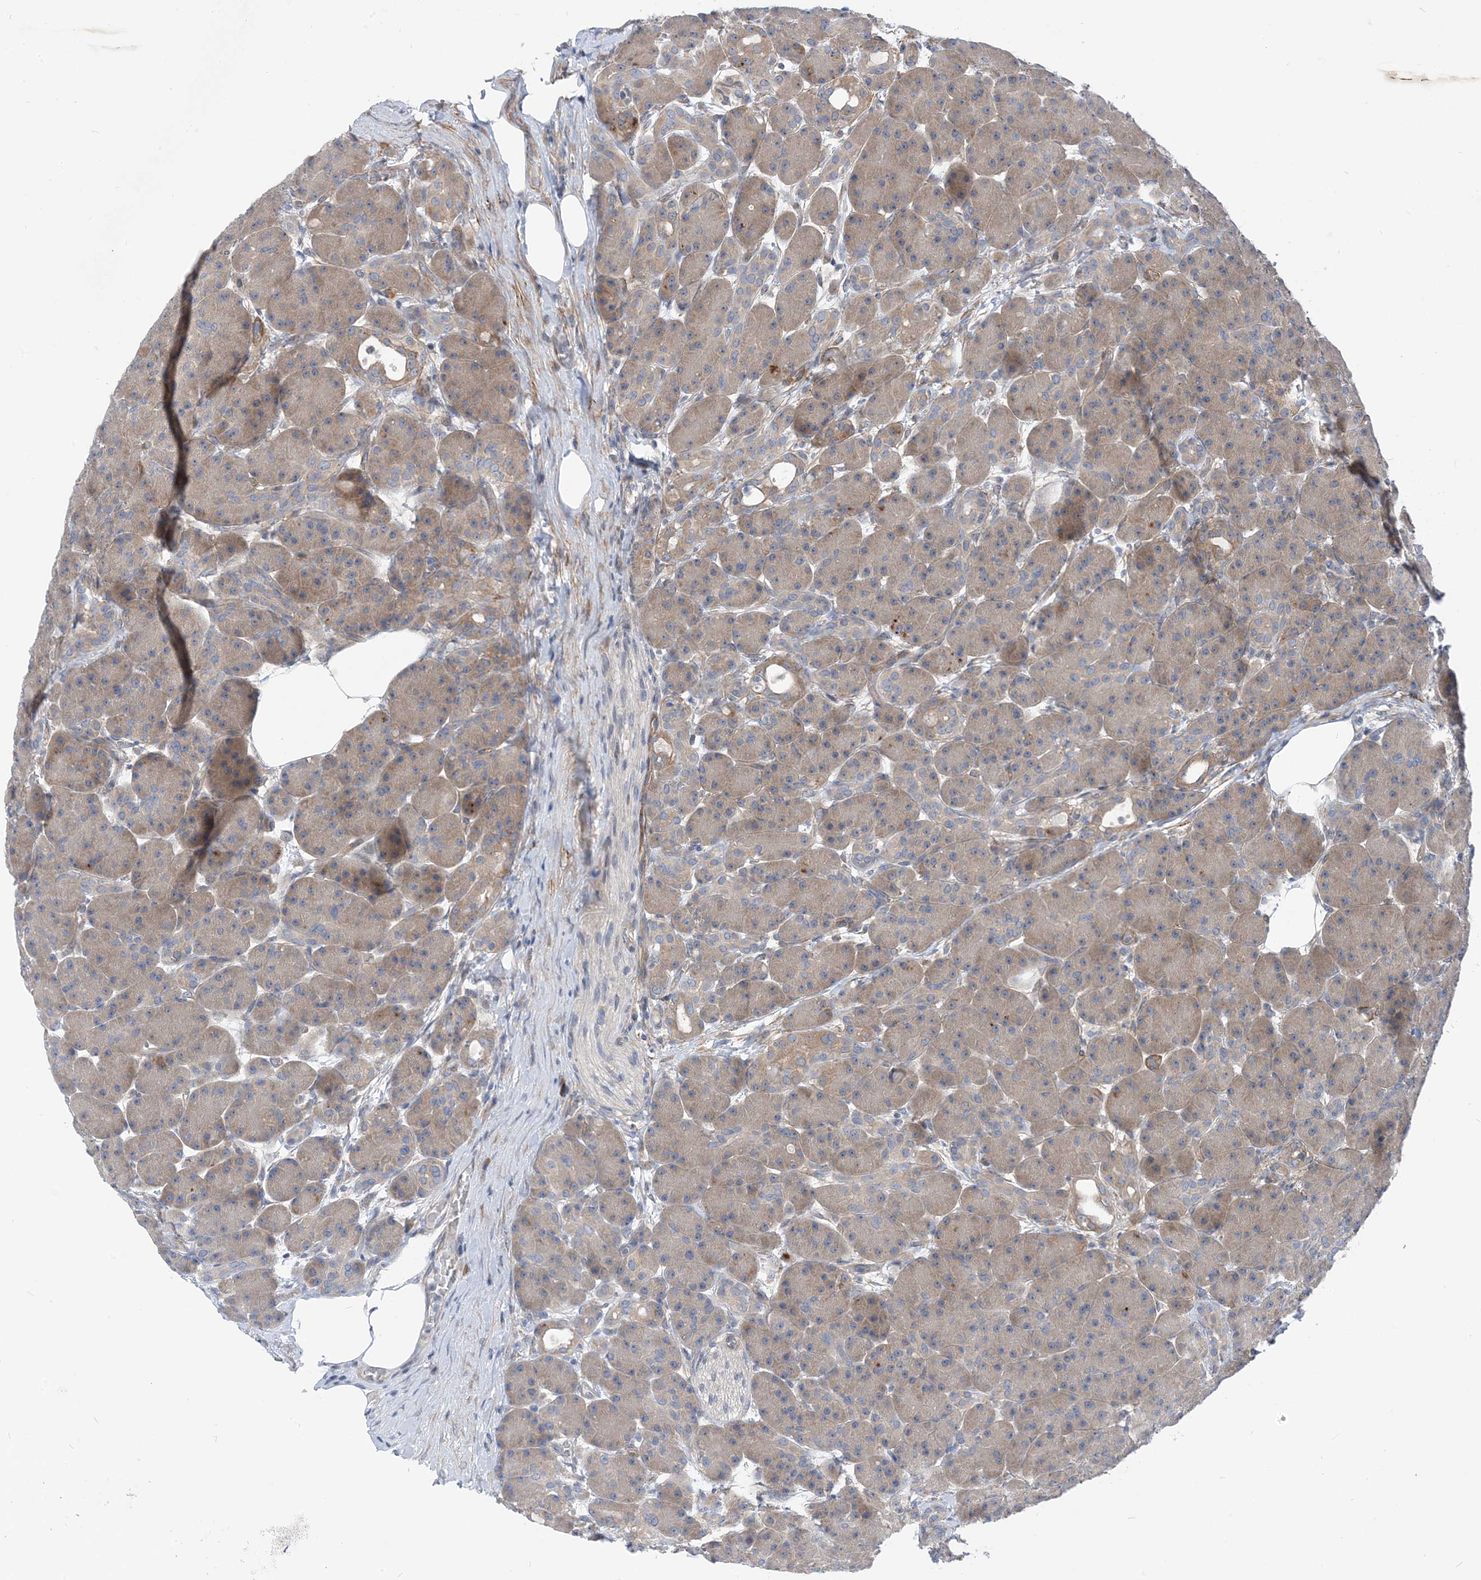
{"staining": {"intensity": "weak", "quantity": "25%-75%", "location": "cytoplasmic/membranous"}, "tissue": "pancreas", "cell_type": "Exocrine glandular cells", "image_type": "normal", "snomed": [{"axis": "morphology", "description": "Normal tissue, NOS"}, {"axis": "topography", "description": "Pancreas"}], "caption": "A low amount of weak cytoplasmic/membranous positivity is identified in about 25%-75% of exocrine glandular cells in normal pancreas.", "gene": "PLEKHA3", "patient": {"sex": "male", "age": 63}}